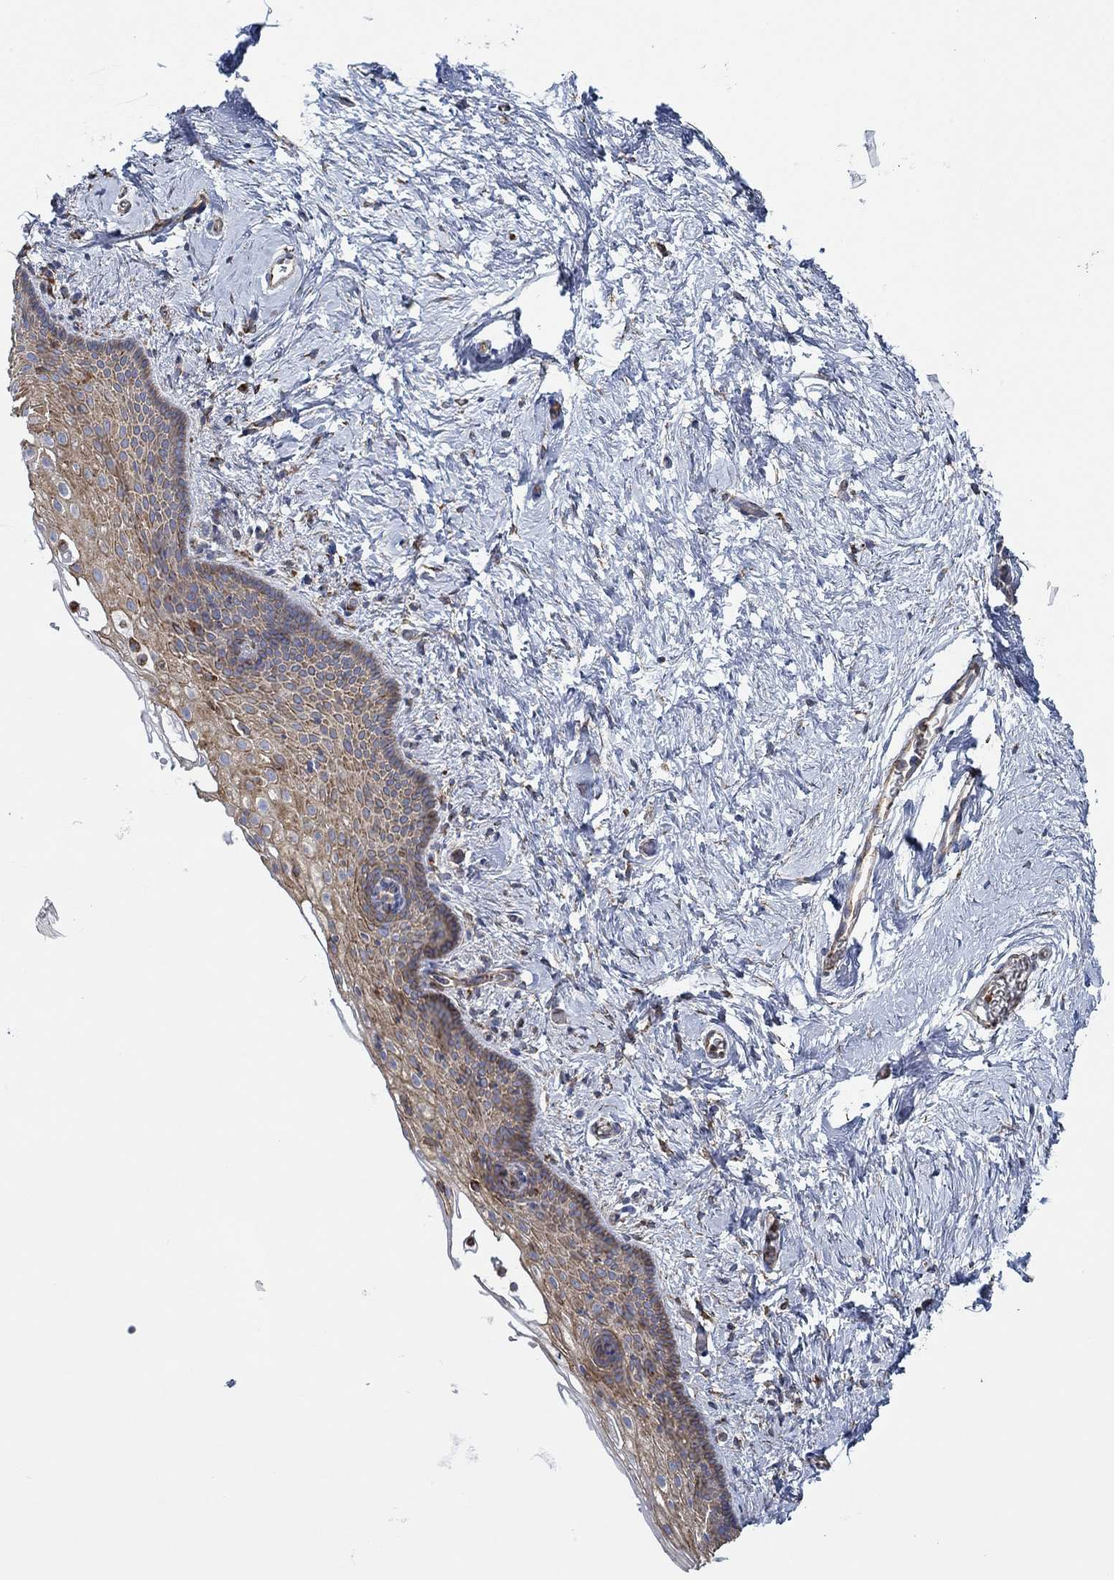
{"staining": {"intensity": "moderate", "quantity": "<25%", "location": "cytoplasmic/membranous"}, "tissue": "vagina", "cell_type": "Squamous epithelial cells", "image_type": "normal", "snomed": [{"axis": "morphology", "description": "Normal tissue, NOS"}, {"axis": "topography", "description": "Vagina"}], "caption": "Protein analysis of benign vagina exhibits moderate cytoplasmic/membranous expression in about <25% of squamous epithelial cells.", "gene": "STC2", "patient": {"sex": "female", "age": 61}}